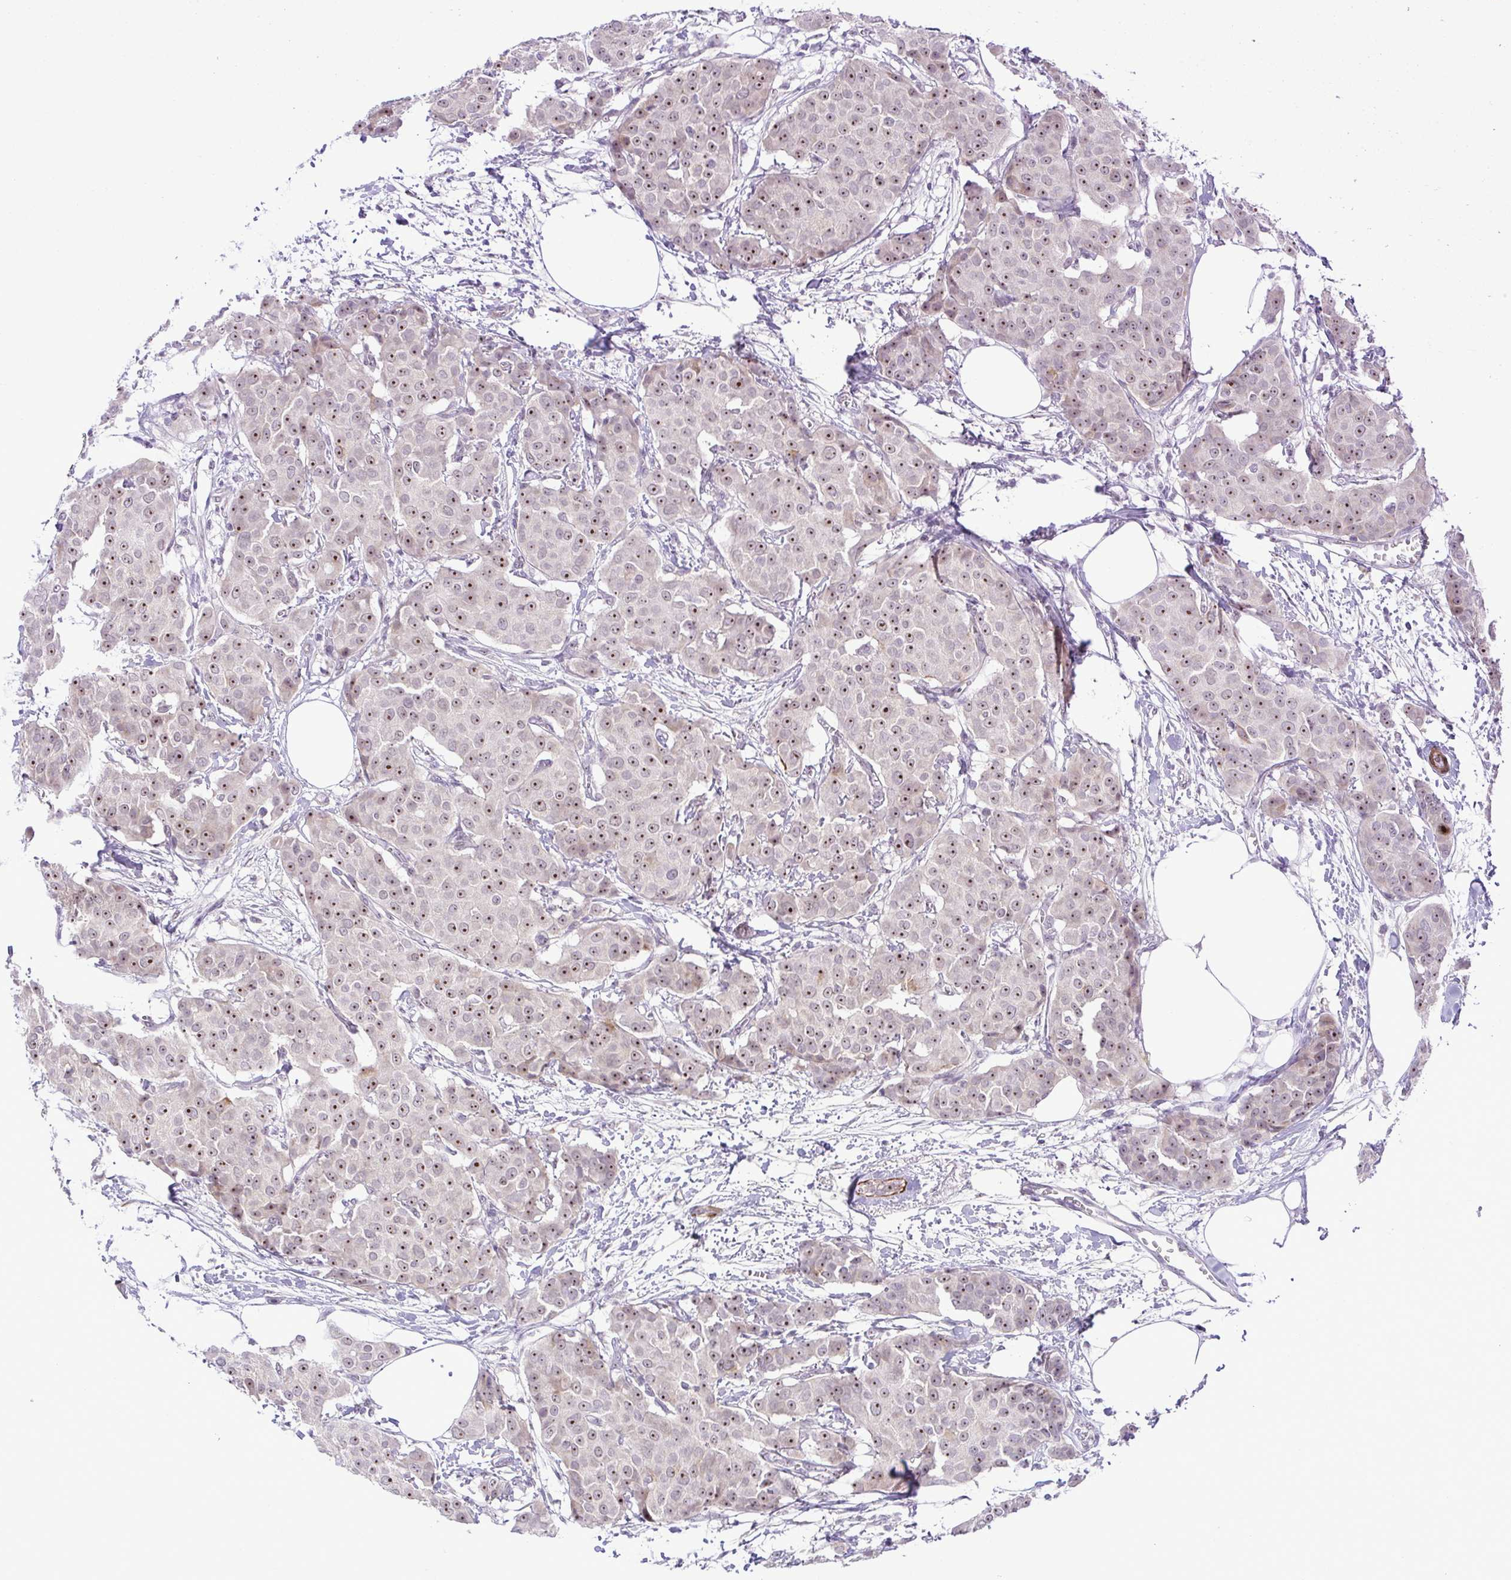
{"staining": {"intensity": "moderate", "quantity": "25%-75%", "location": "nuclear"}, "tissue": "breast cancer", "cell_type": "Tumor cells", "image_type": "cancer", "snomed": [{"axis": "morphology", "description": "Duct carcinoma"}, {"axis": "topography", "description": "Breast"}], "caption": "Protein staining of breast invasive ductal carcinoma tissue shows moderate nuclear expression in approximately 25%-75% of tumor cells.", "gene": "RSL24D1", "patient": {"sex": "female", "age": 91}}